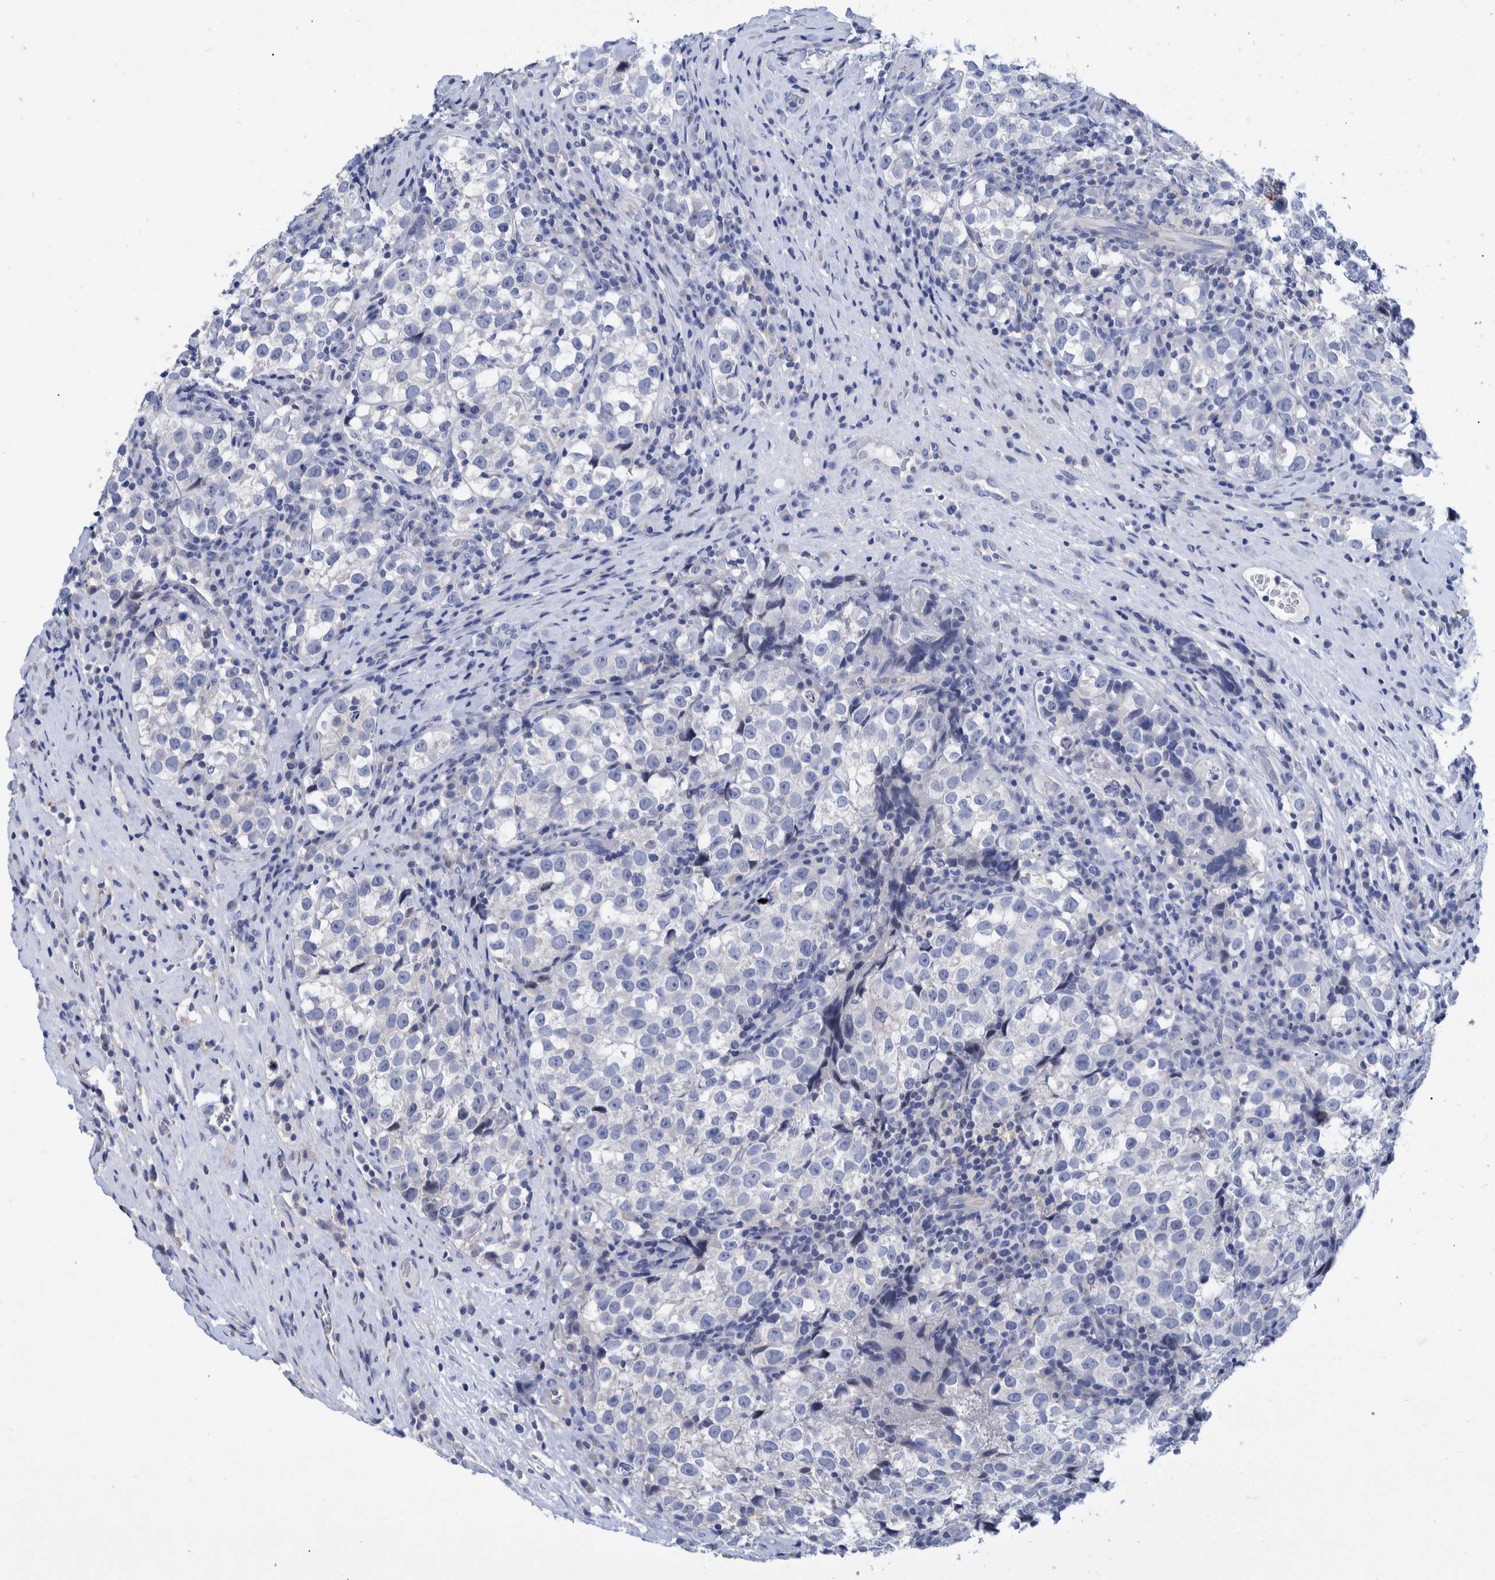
{"staining": {"intensity": "negative", "quantity": "none", "location": "none"}, "tissue": "testis cancer", "cell_type": "Tumor cells", "image_type": "cancer", "snomed": [{"axis": "morphology", "description": "Normal tissue, NOS"}, {"axis": "morphology", "description": "Seminoma, NOS"}, {"axis": "topography", "description": "Testis"}], "caption": "An immunohistochemistry (IHC) photomicrograph of testis cancer (seminoma) is shown. There is no staining in tumor cells of testis cancer (seminoma).", "gene": "MKS1", "patient": {"sex": "male", "age": 43}}